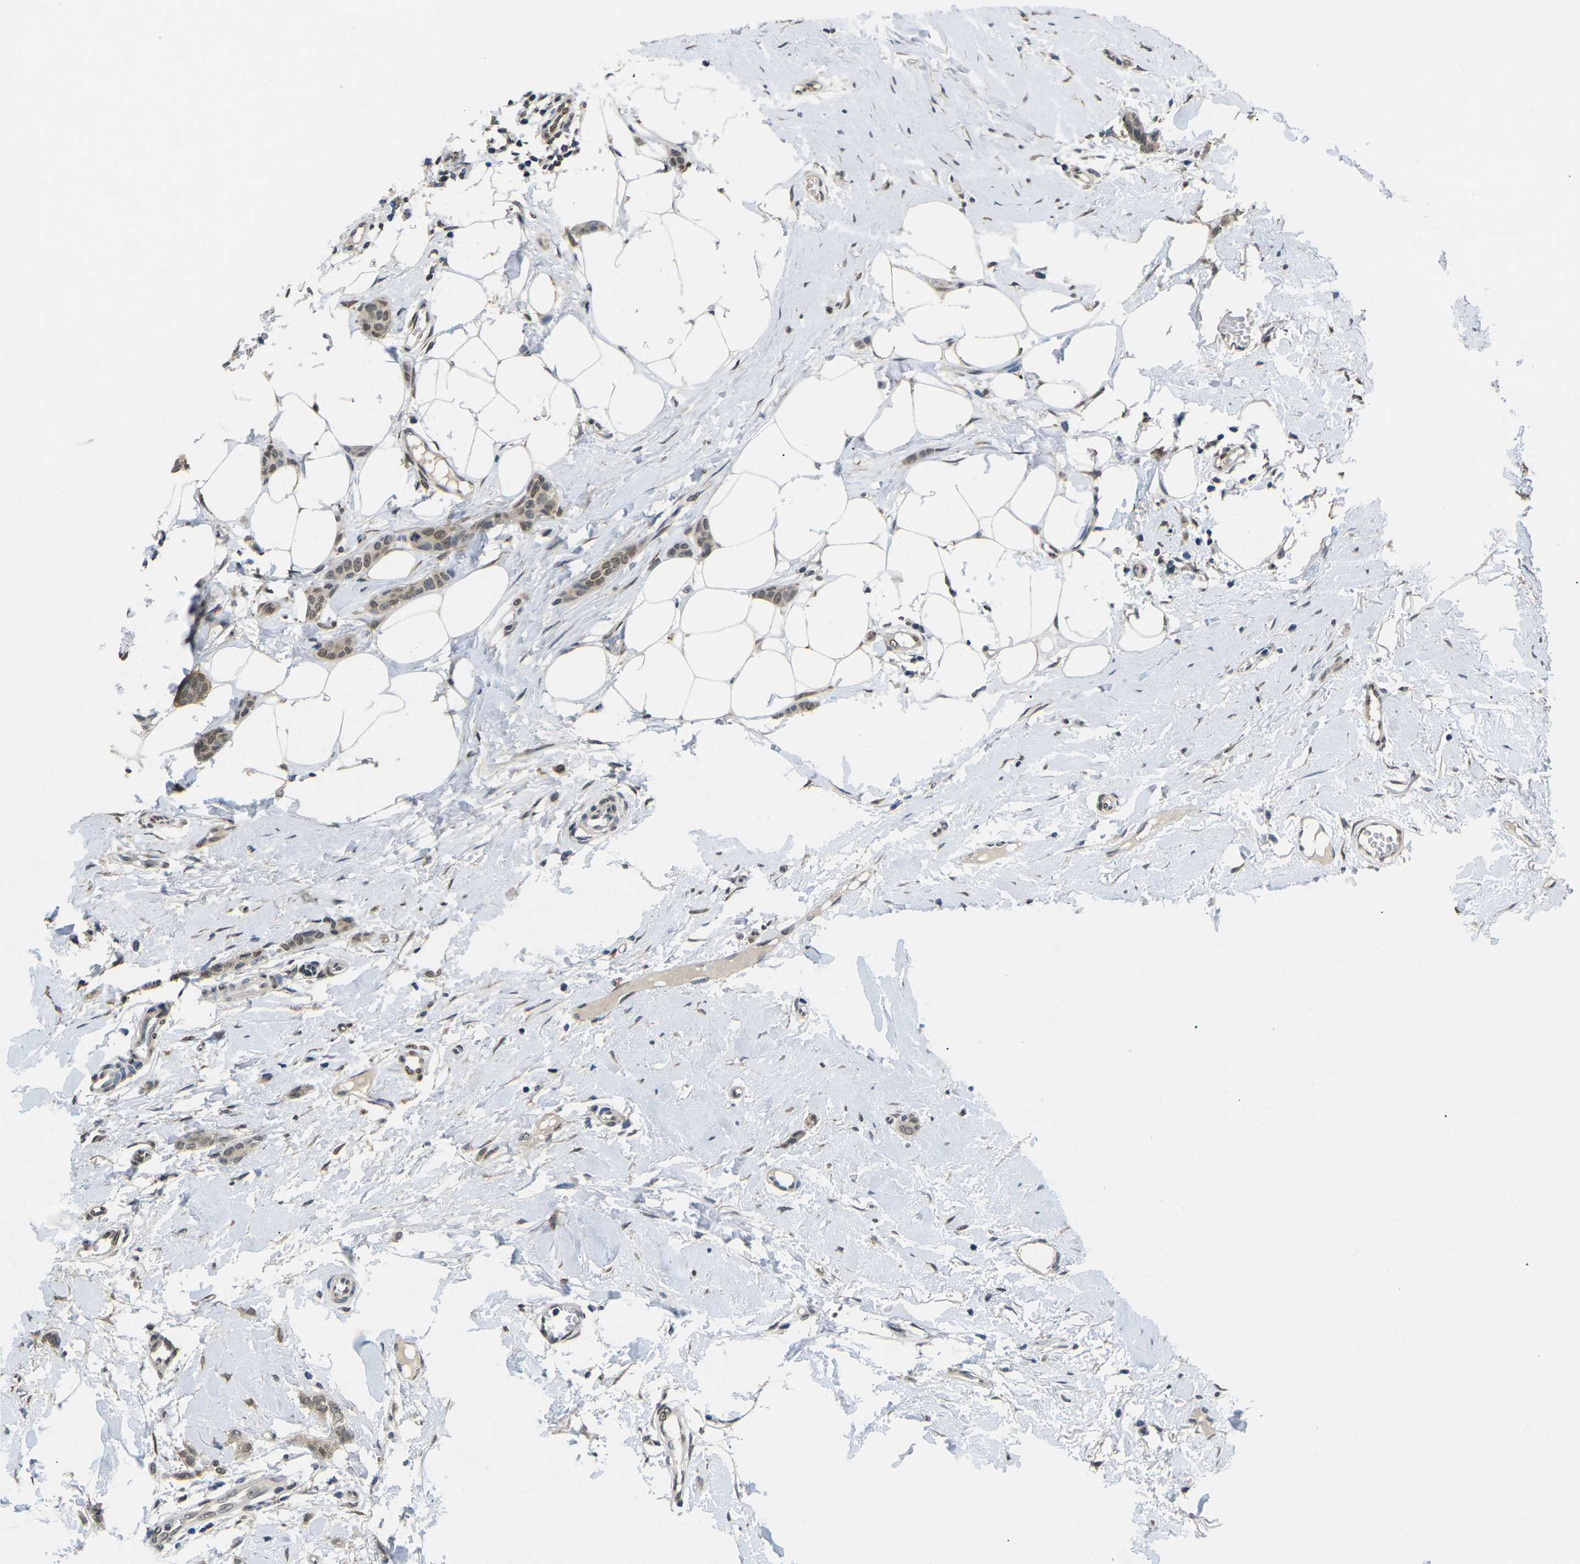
{"staining": {"intensity": "weak", "quantity": ">75%", "location": "cytoplasmic/membranous,nuclear"}, "tissue": "breast cancer", "cell_type": "Tumor cells", "image_type": "cancer", "snomed": [{"axis": "morphology", "description": "Lobular carcinoma"}, {"axis": "topography", "description": "Skin"}, {"axis": "topography", "description": "Breast"}], "caption": "Immunohistochemical staining of lobular carcinoma (breast) displays low levels of weak cytoplasmic/membranous and nuclear protein expression in approximately >75% of tumor cells.", "gene": "SCNN1B", "patient": {"sex": "female", "age": 46}}